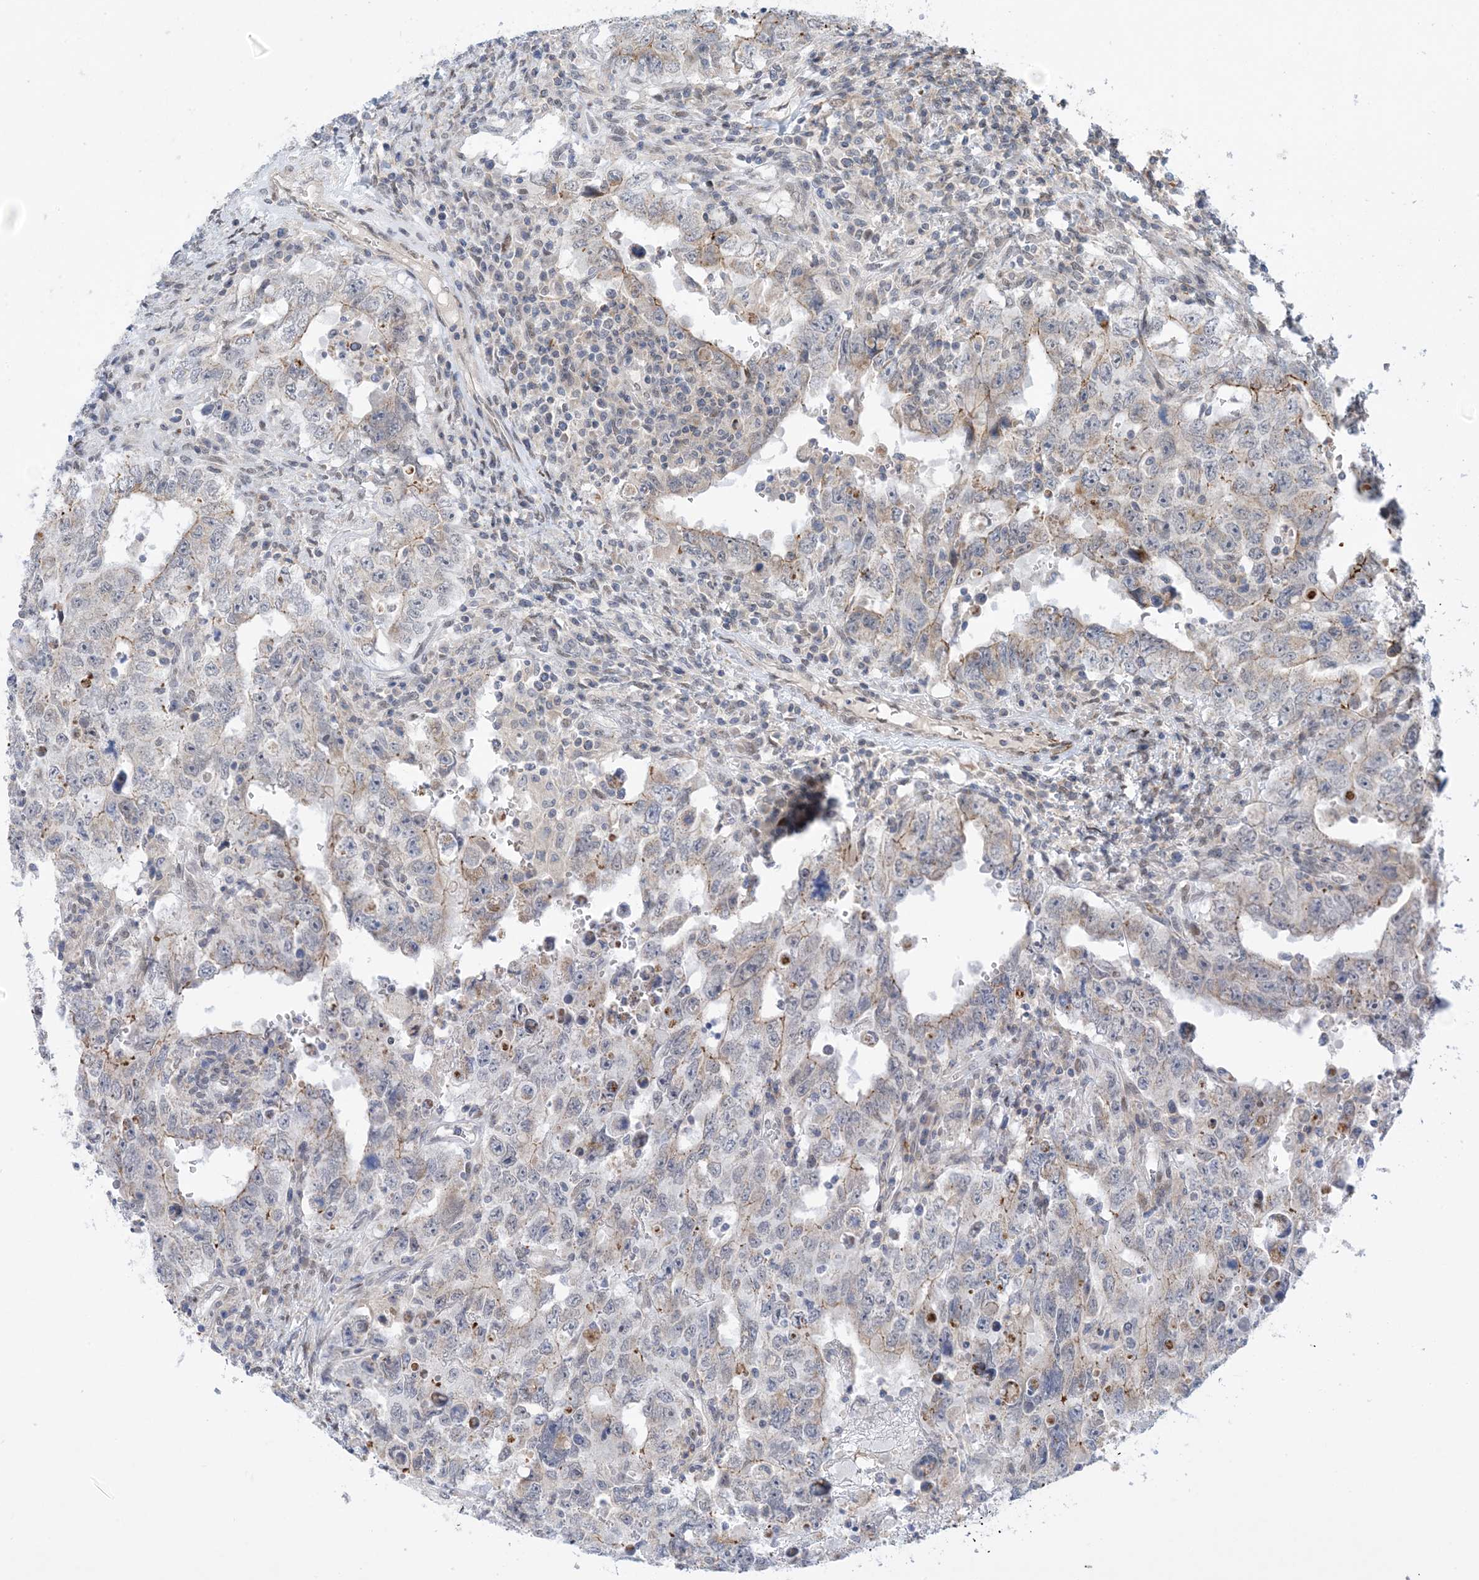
{"staining": {"intensity": "weak", "quantity": "<25%", "location": "cytoplasmic/membranous"}, "tissue": "testis cancer", "cell_type": "Tumor cells", "image_type": "cancer", "snomed": [{"axis": "morphology", "description": "Carcinoma, Embryonal, NOS"}, {"axis": "topography", "description": "Testis"}], "caption": "Immunohistochemistry (IHC) image of neoplastic tissue: human testis cancer (embryonal carcinoma) stained with DAB exhibits no significant protein positivity in tumor cells. (DAB (3,3'-diaminobenzidine) immunohistochemistry (IHC), high magnification).", "gene": "ZNF8", "patient": {"sex": "male", "age": 26}}